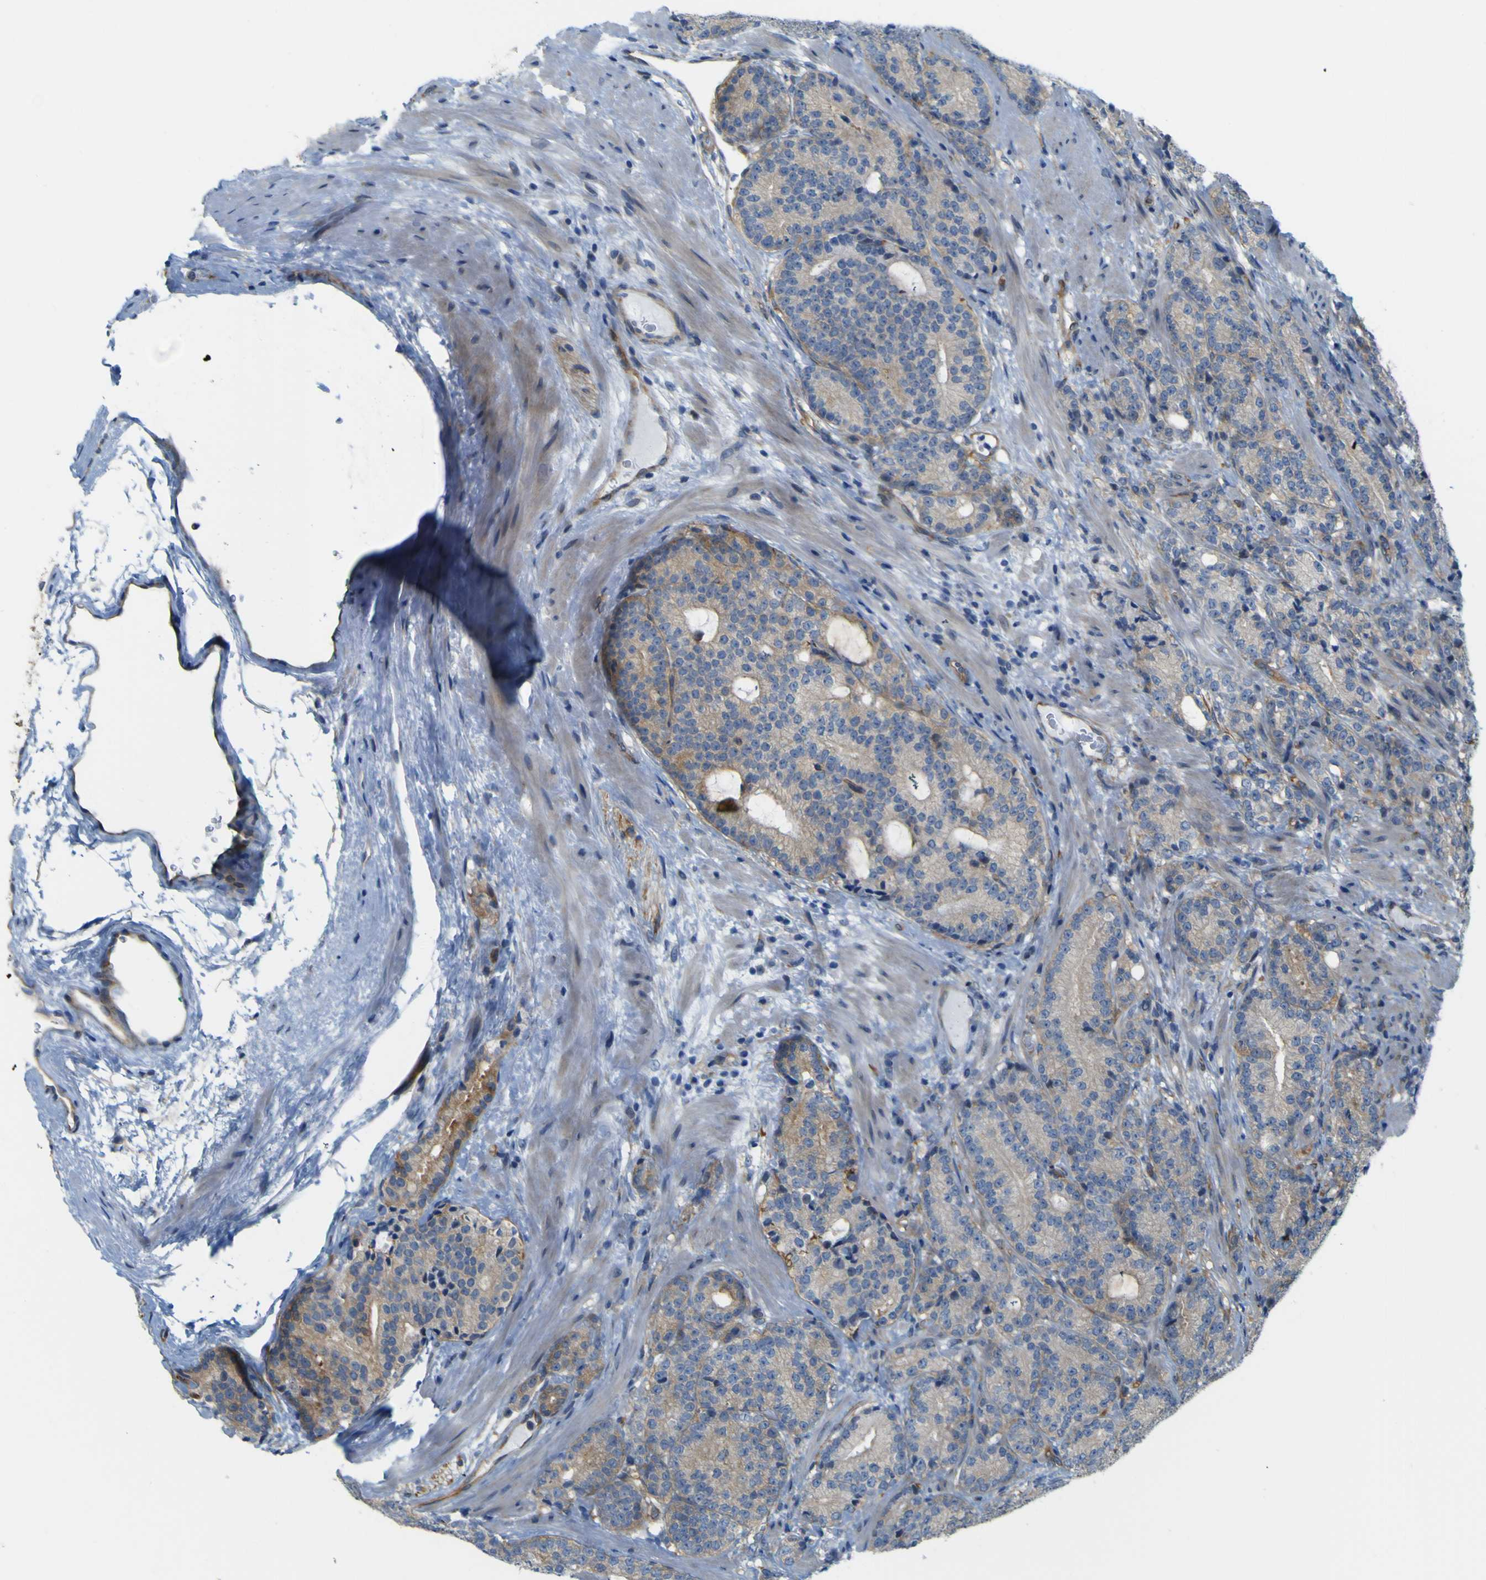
{"staining": {"intensity": "moderate", "quantity": "<25%", "location": "cytoplasmic/membranous"}, "tissue": "prostate cancer", "cell_type": "Tumor cells", "image_type": "cancer", "snomed": [{"axis": "morphology", "description": "Adenocarcinoma, High grade"}, {"axis": "topography", "description": "Prostate"}], "caption": "Immunohistochemical staining of human prostate high-grade adenocarcinoma shows moderate cytoplasmic/membranous protein expression in about <25% of tumor cells.", "gene": "JPH1", "patient": {"sex": "male", "age": 61}}